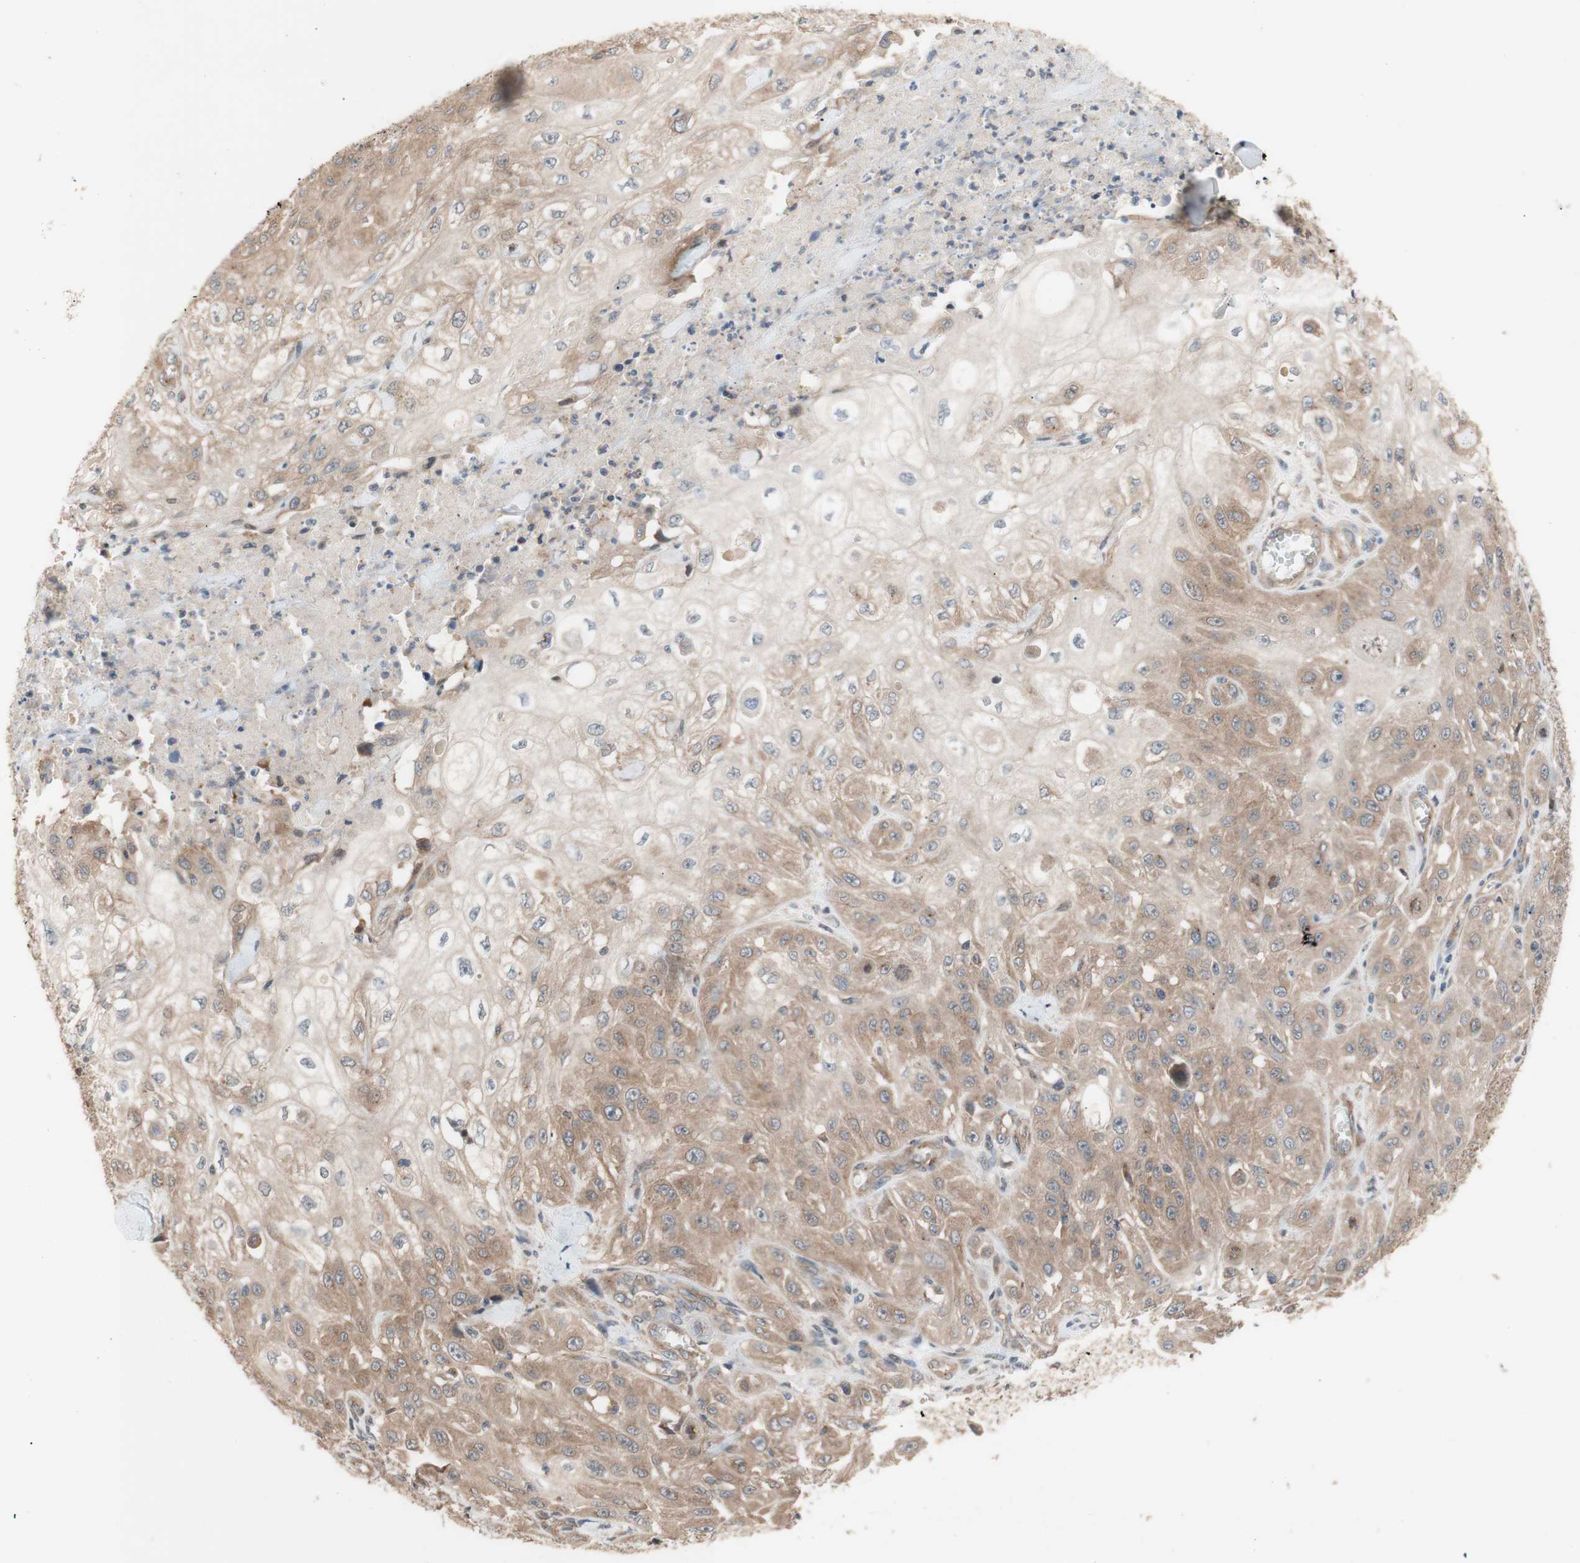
{"staining": {"intensity": "moderate", "quantity": ">75%", "location": "cytoplasmic/membranous"}, "tissue": "skin cancer", "cell_type": "Tumor cells", "image_type": "cancer", "snomed": [{"axis": "morphology", "description": "Squamous cell carcinoma, NOS"}, {"axis": "morphology", "description": "Squamous cell carcinoma, metastatic, NOS"}, {"axis": "topography", "description": "Skin"}, {"axis": "topography", "description": "Lymph node"}], "caption": "A brown stain labels moderate cytoplasmic/membranous staining of a protein in squamous cell carcinoma (skin) tumor cells. The staining was performed using DAB to visualize the protein expression in brown, while the nuclei were stained in blue with hematoxylin (Magnification: 20x).", "gene": "DYNLRB1", "patient": {"sex": "male", "age": 75}}